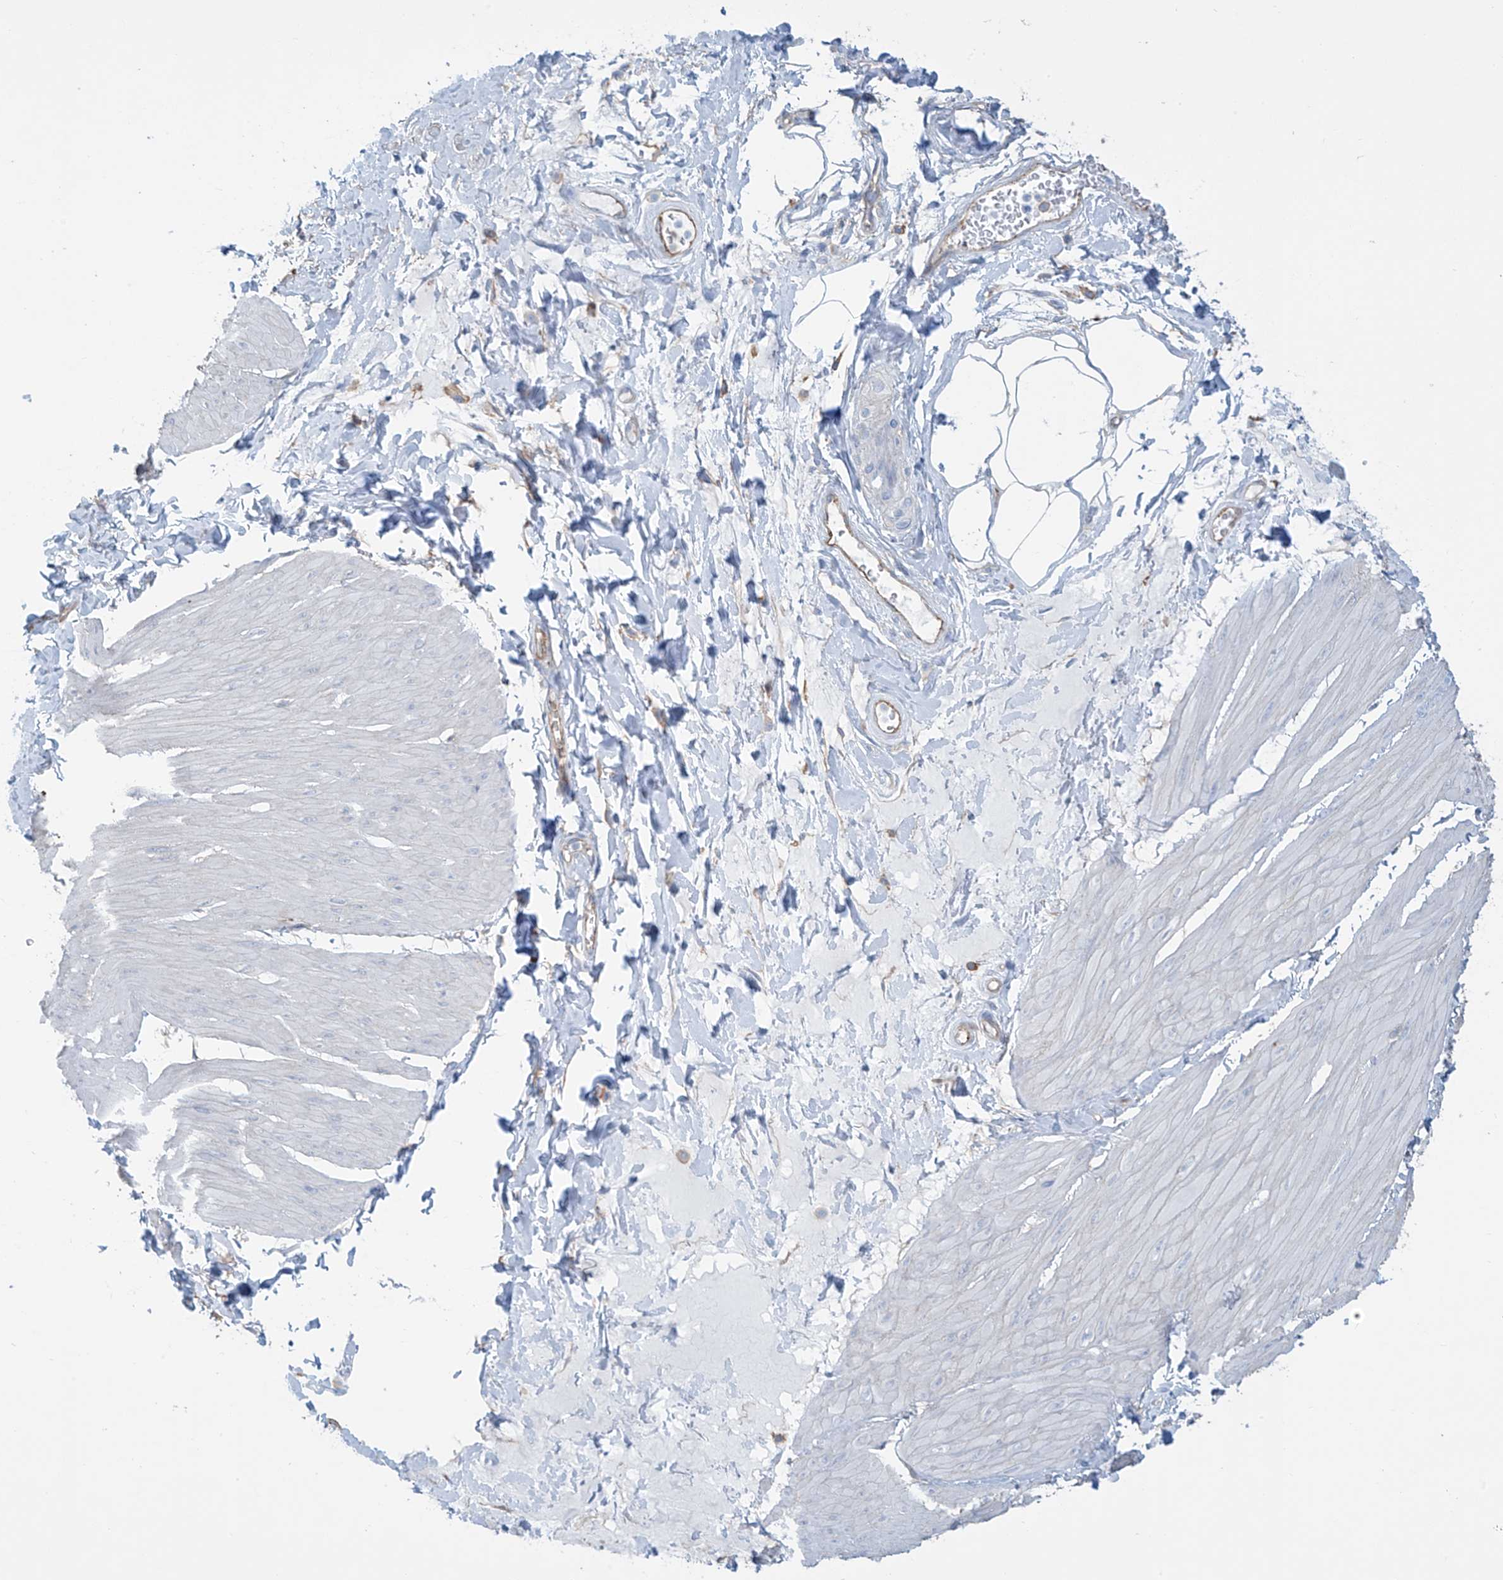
{"staining": {"intensity": "negative", "quantity": "none", "location": "none"}, "tissue": "smooth muscle", "cell_type": "Smooth muscle cells", "image_type": "normal", "snomed": [{"axis": "morphology", "description": "Urothelial carcinoma, High grade"}, {"axis": "topography", "description": "Urinary bladder"}], "caption": "A histopathology image of smooth muscle stained for a protein exhibits no brown staining in smooth muscle cells. (Brightfield microscopy of DAB (3,3'-diaminobenzidine) IHC at high magnification).", "gene": "ZNF846", "patient": {"sex": "male", "age": 46}}